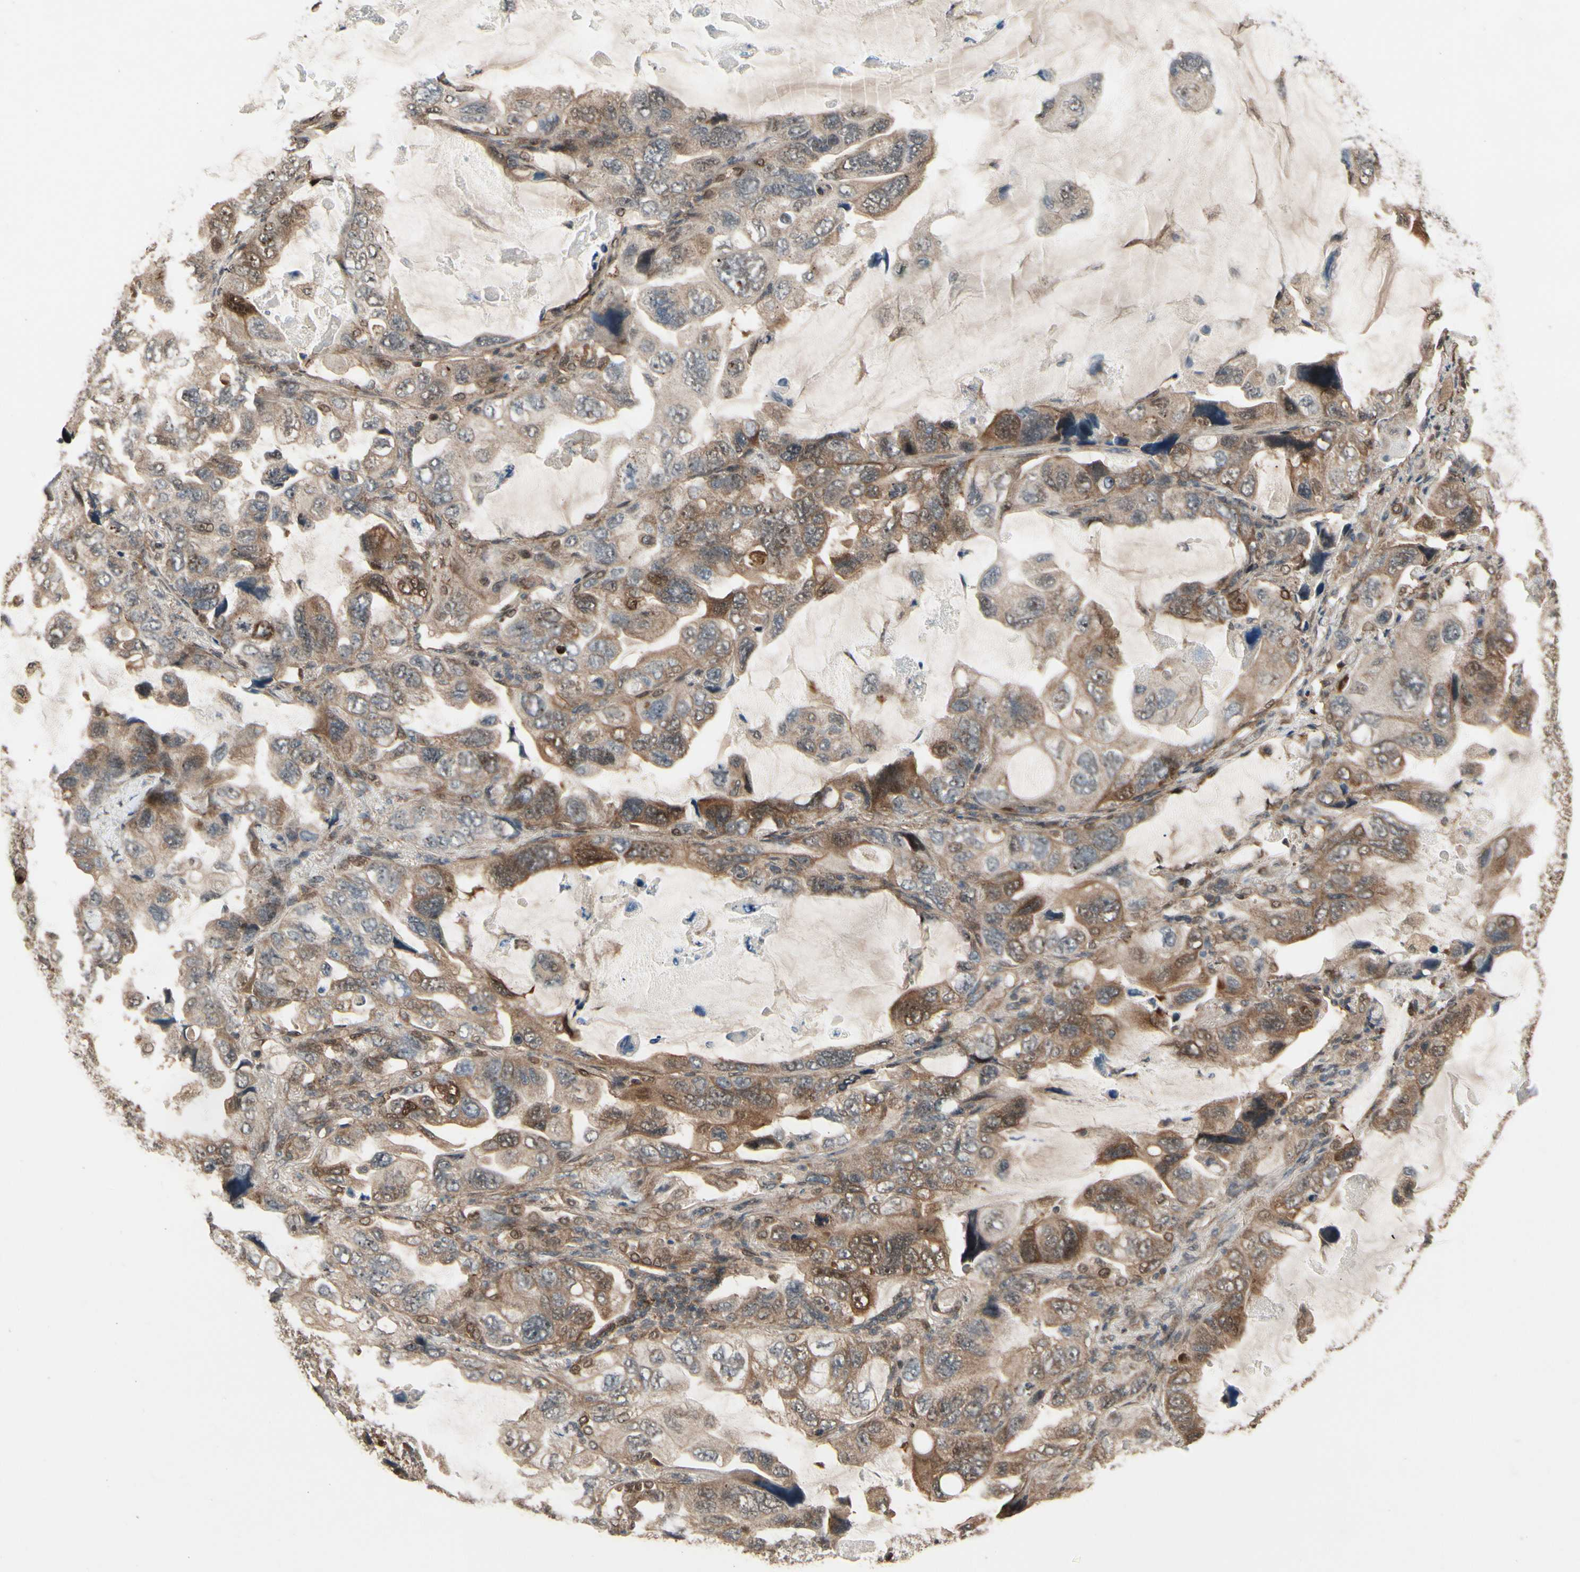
{"staining": {"intensity": "moderate", "quantity": "<25%", "location": "cytoplasmic/membranous"}, "tissue": "lung cancer", "cell_type": "Tumor cells", "image_type": "cancer", "snomed": [{"axis": "morphology", "description": "Squamous cell carcinoma, NOS"}, {"axis": "topography", "description": "Lung"}], "caption": "An image of human lung cancer stained for a protein exhibits moderate cytoplasmic/membranous brown staining in tumor cells. Immunohistochemistry (ihc) stains the protein in brown and the nuclei are stained blue.", "gene": "CSF1R", "patient": {"sex": "female", "age": 73}}